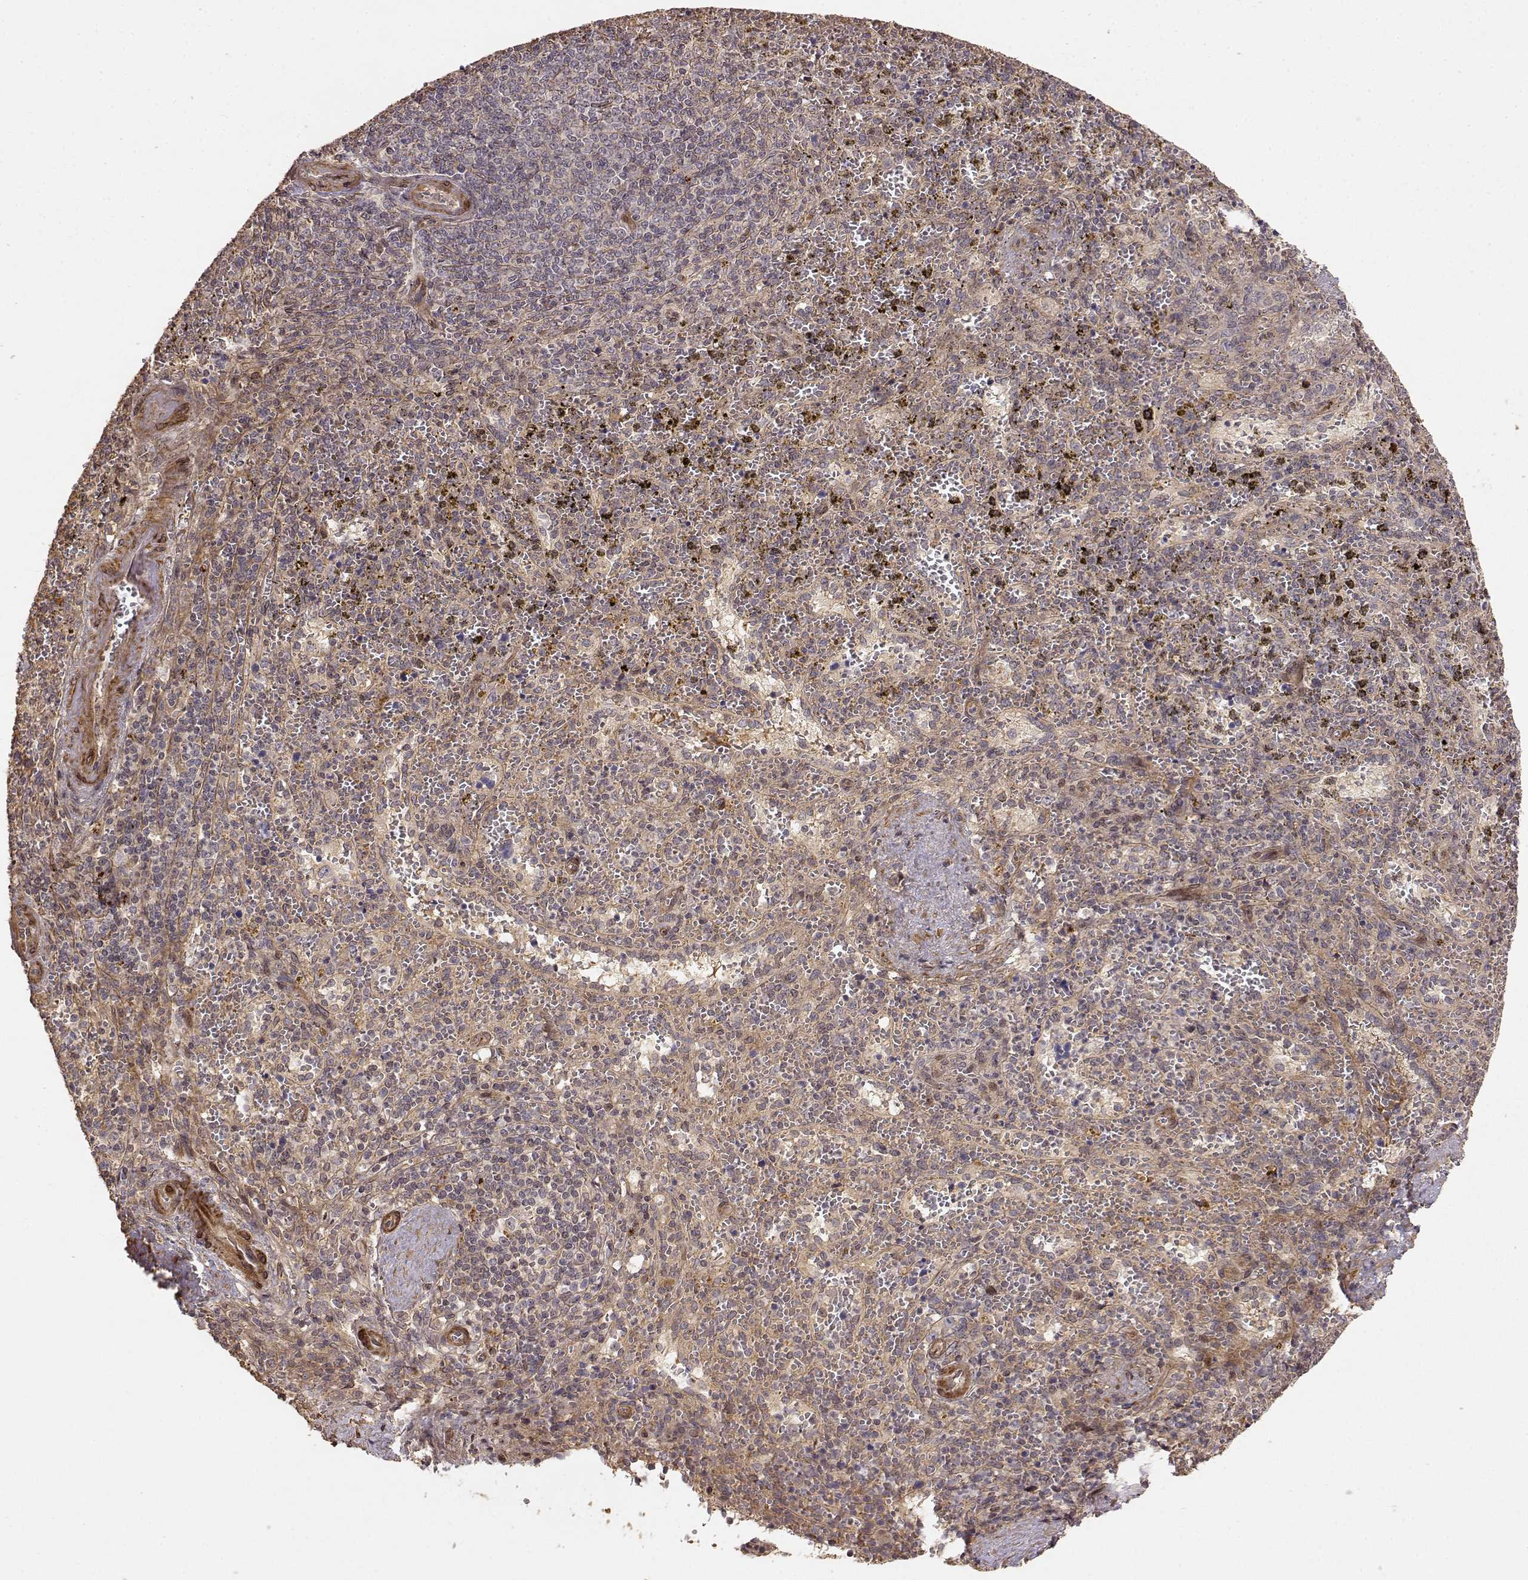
{"staining": {"intensity": "negative", "quantity": "none", "location": "none"}, "tissue": "spleen", "cell_type": "Cells in red pulp", "image_type": "normal", "snomed": [{"axis": "morphology", "description": "Normal tissue, NOS"}, {"axis": "topography", "description": "Spleen"}], "caption": "IHC micrograph of unremarkable human spleen stained for a protein (brown), which displays no staining in cells in red pulp.", "gene": "PICK1", "patient": {"sex": "female", "age": 50}}